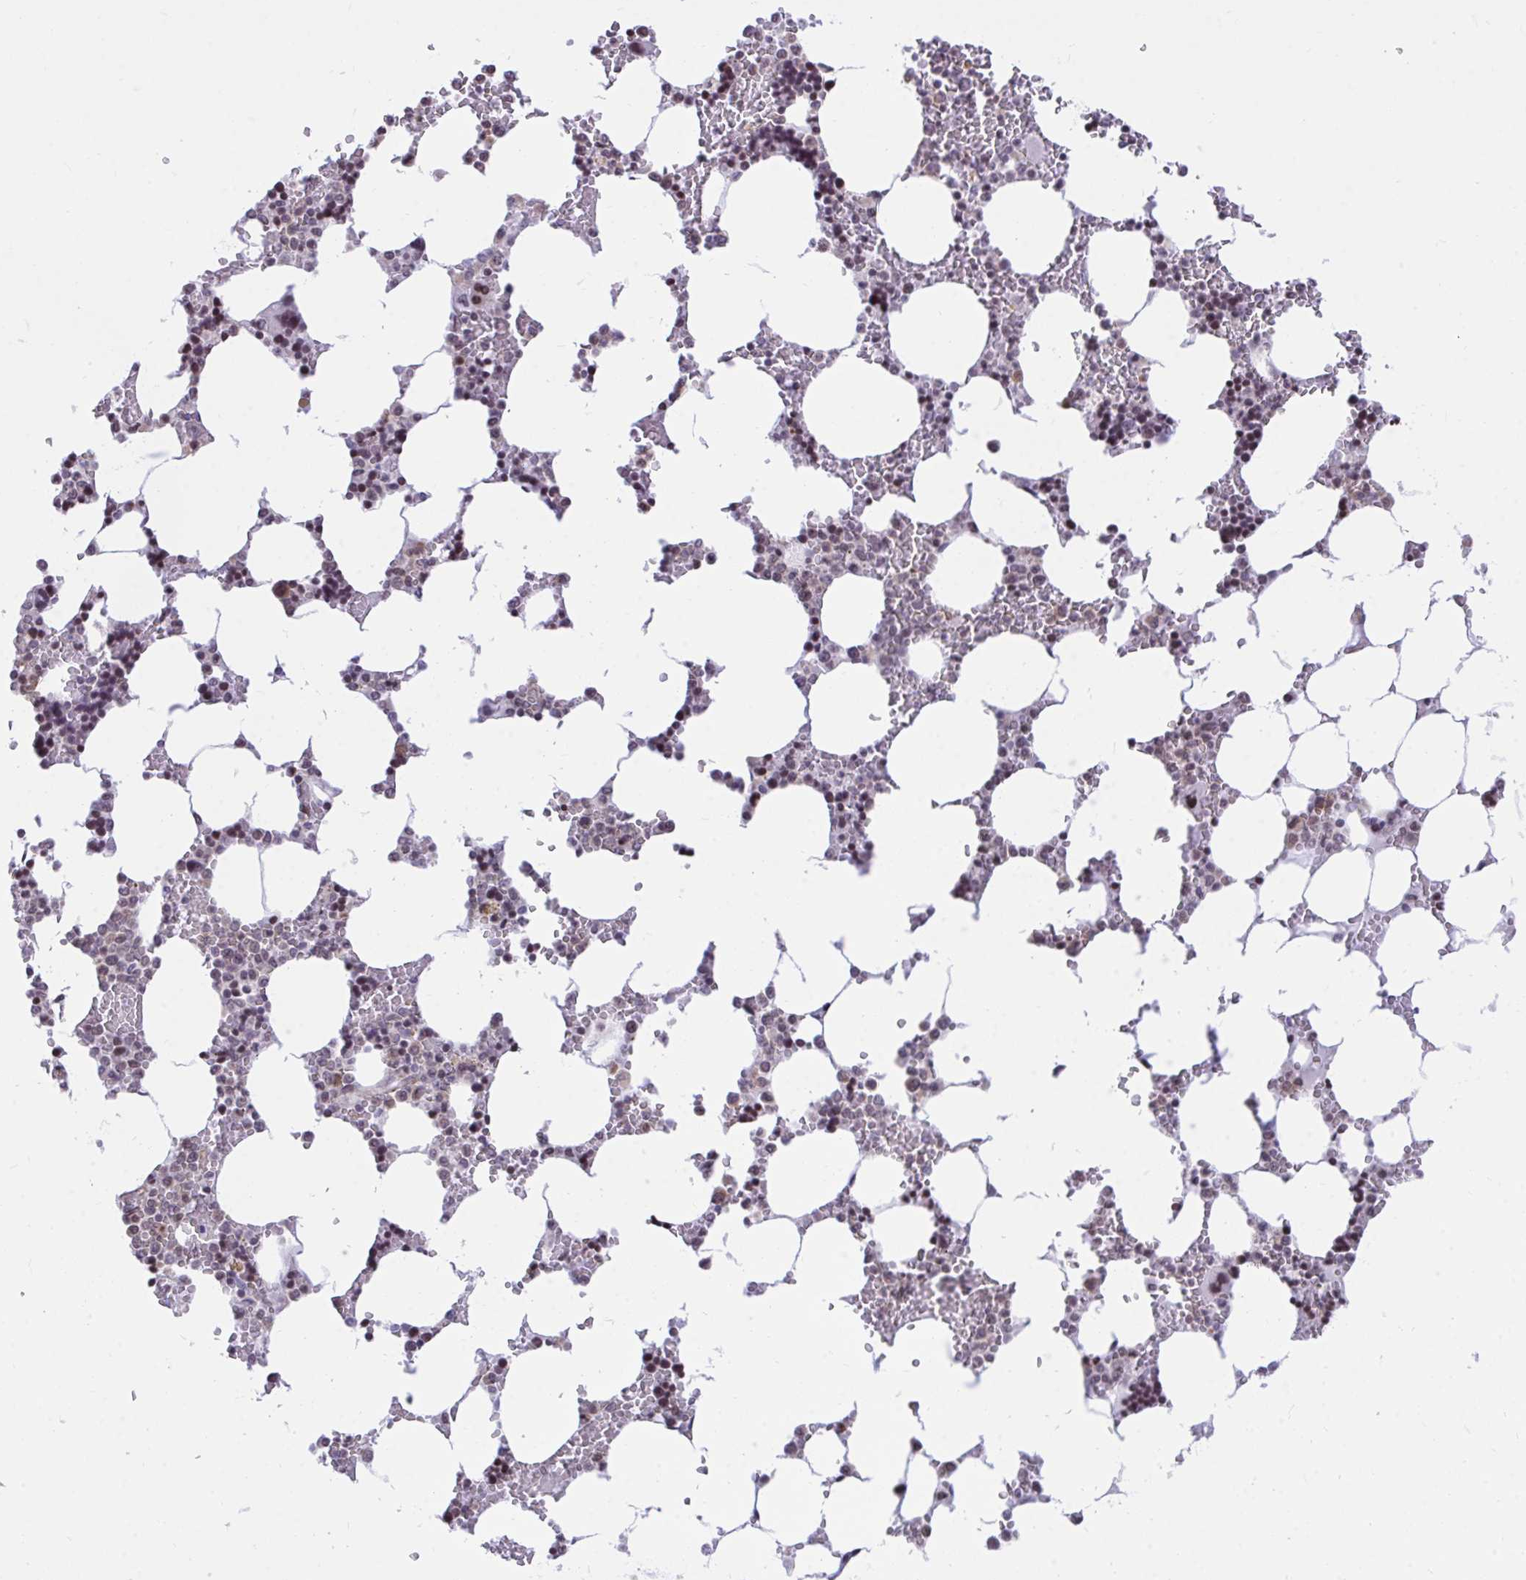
{"staining": {"intensity": "moderate", "quantity": "<25%", "location": "nuclear"}, "tissue": "bone marrow", "cell_type": "Hematopoietic cells", "image_type": "normal", "snomed": [{"axis": "morphology", "description": "Normal tissue, NOS"}, {"axis": "topography", "description": "Bone marrow"}], "caption": "Protein expression analysis of unremarkable bone marrow shows moderate nuclear staining in about <25% of hematopoietic cells. (IHC, brightfield microscopy, high magnification).", "gene": "KCNN4", "patient": {"sex": "male", "age": 64}}